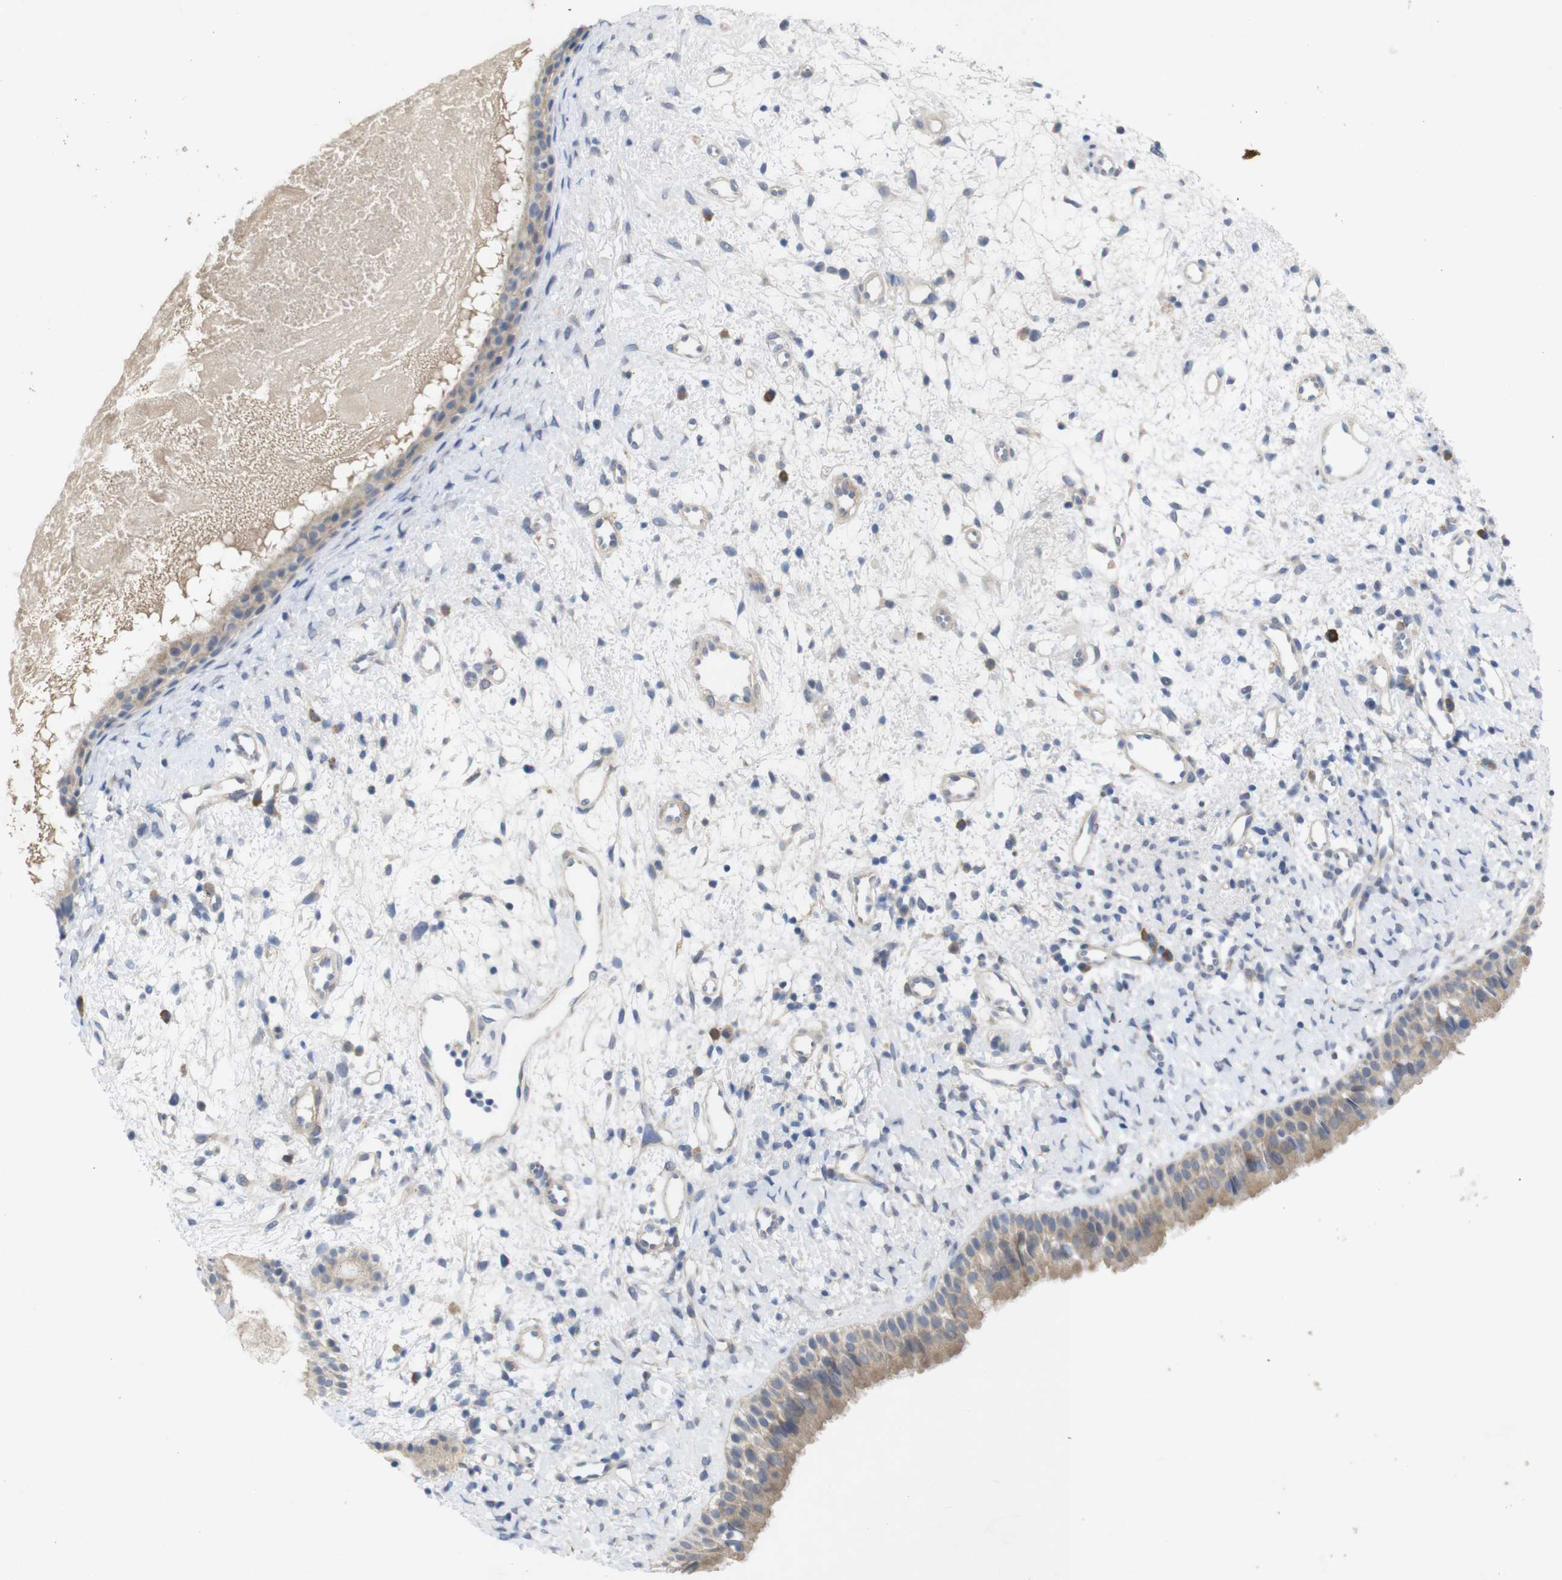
{"staining": {"intensity": "moderate", "quantity": ">75%", "location": "cytoplasmic/membranous"}, "tissue": "nasopharynx", "cell_type": "Respiratory epithelial cells", "image_type": "normal", "snomed": [{"axis": "morphology", "description": "Normal tissue, NOS"}, {"axis": "topography", "description": "Nasopharynx"}], "caption": "Immunohistochemical staining of normal human nasopharynx reveals medium levels of moderate cytoplasmic/membranous staining in about >75% of respiratory epithelial cells.", "gene": "BCAR3", "patient": {"sex": "male", "age": 22}}